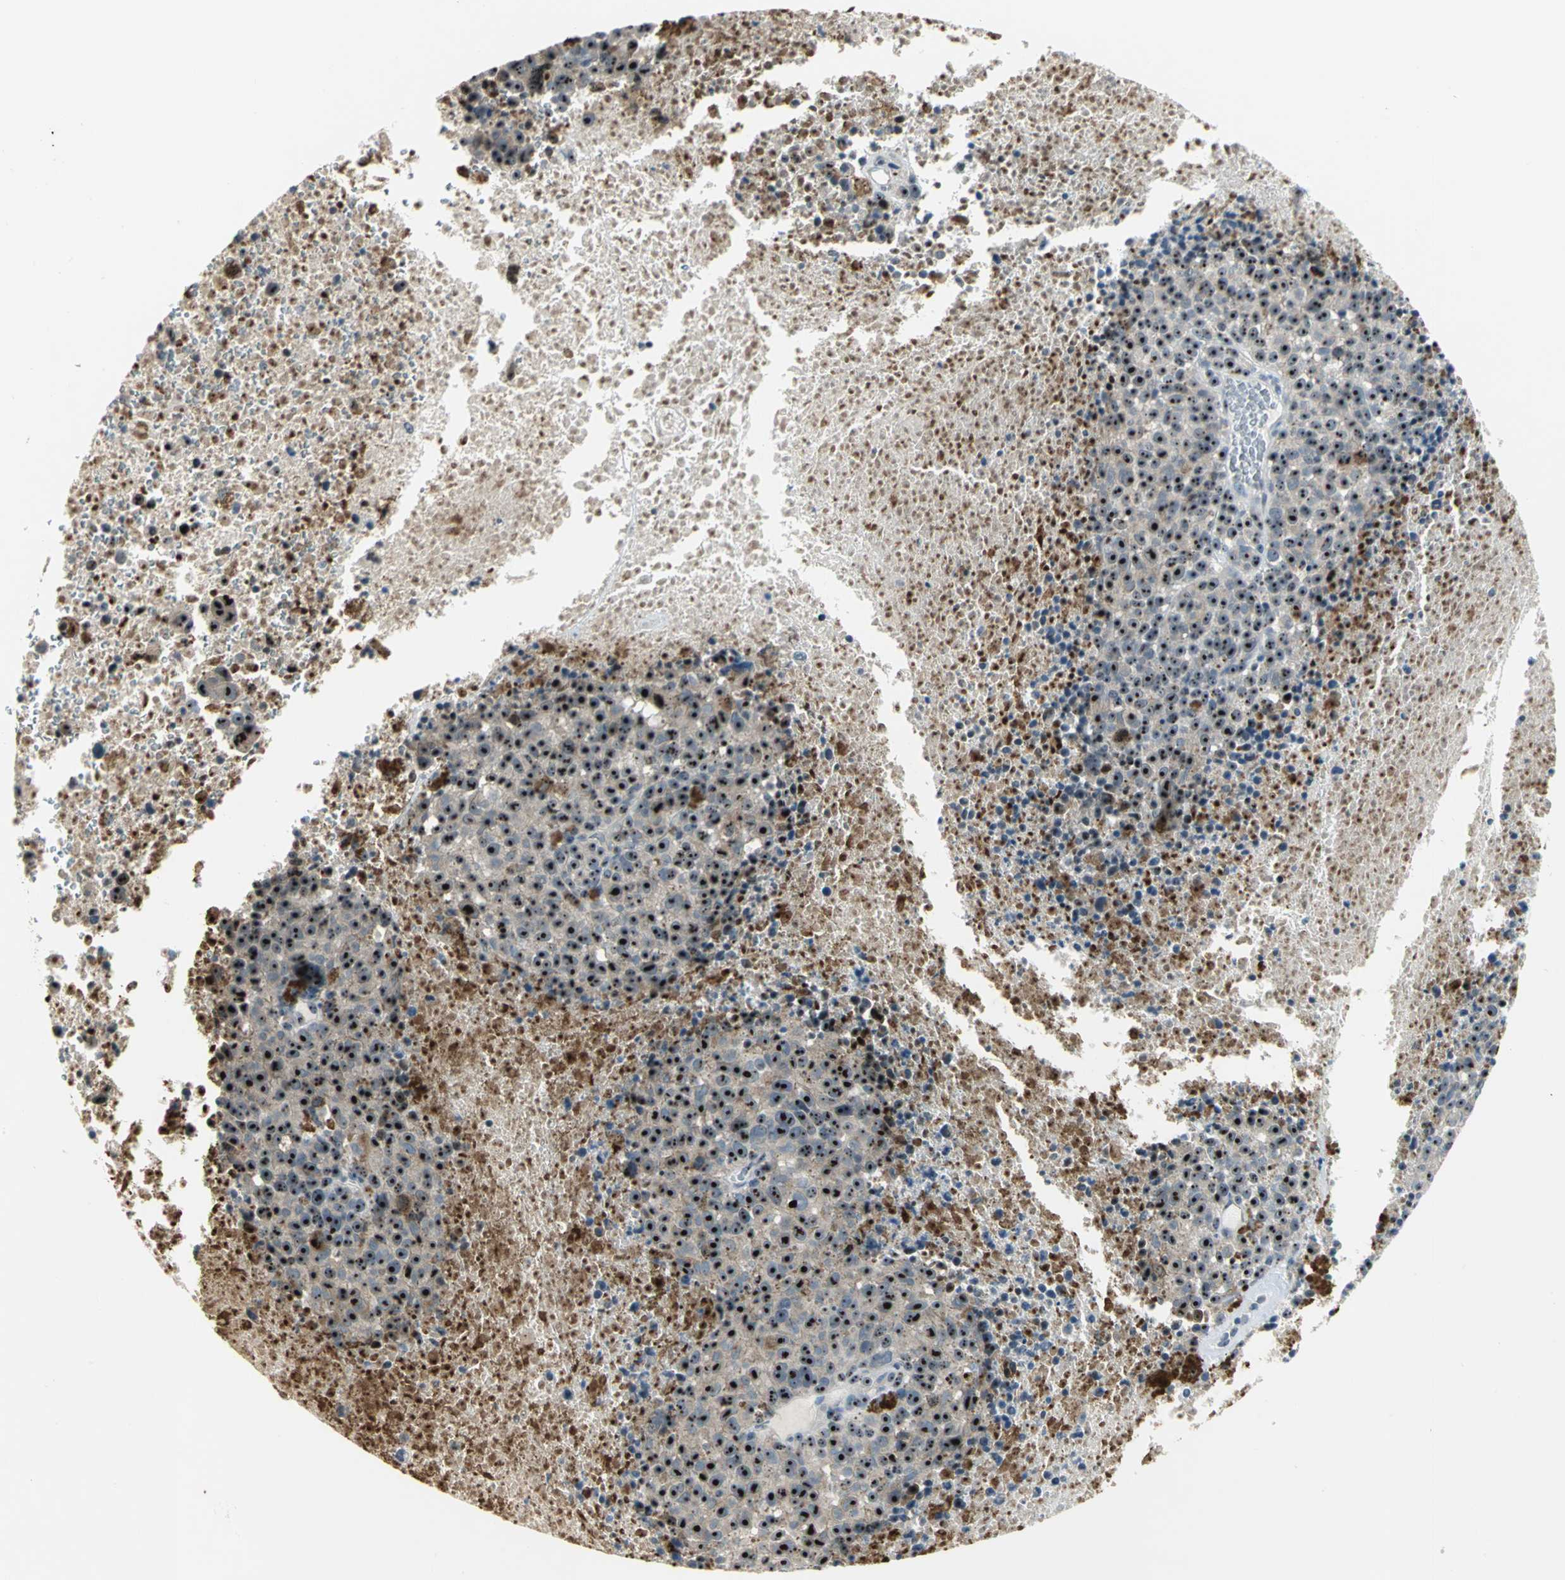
{"staining": {"intensity": "strong", "quantity": ">75%", "location": "nuclear"}, "tissue": "melanoma", "cell_type": "Tumor cells", "image_type": "cancer", "snomed": [{"axis": "morphology", "description": "Malignant melanoma, Metastatic site"}, {"axis": "topography", "description": "Cerebral cortex"}], "caption": "Immunohistochemistry image of human melanoma stained for a protein (brown), which shows high levels of strong nuclear expression in about >75% of tumor cells.", "gene": "MYBBP1A", "patient": {"sex": "female", "age": 52}}